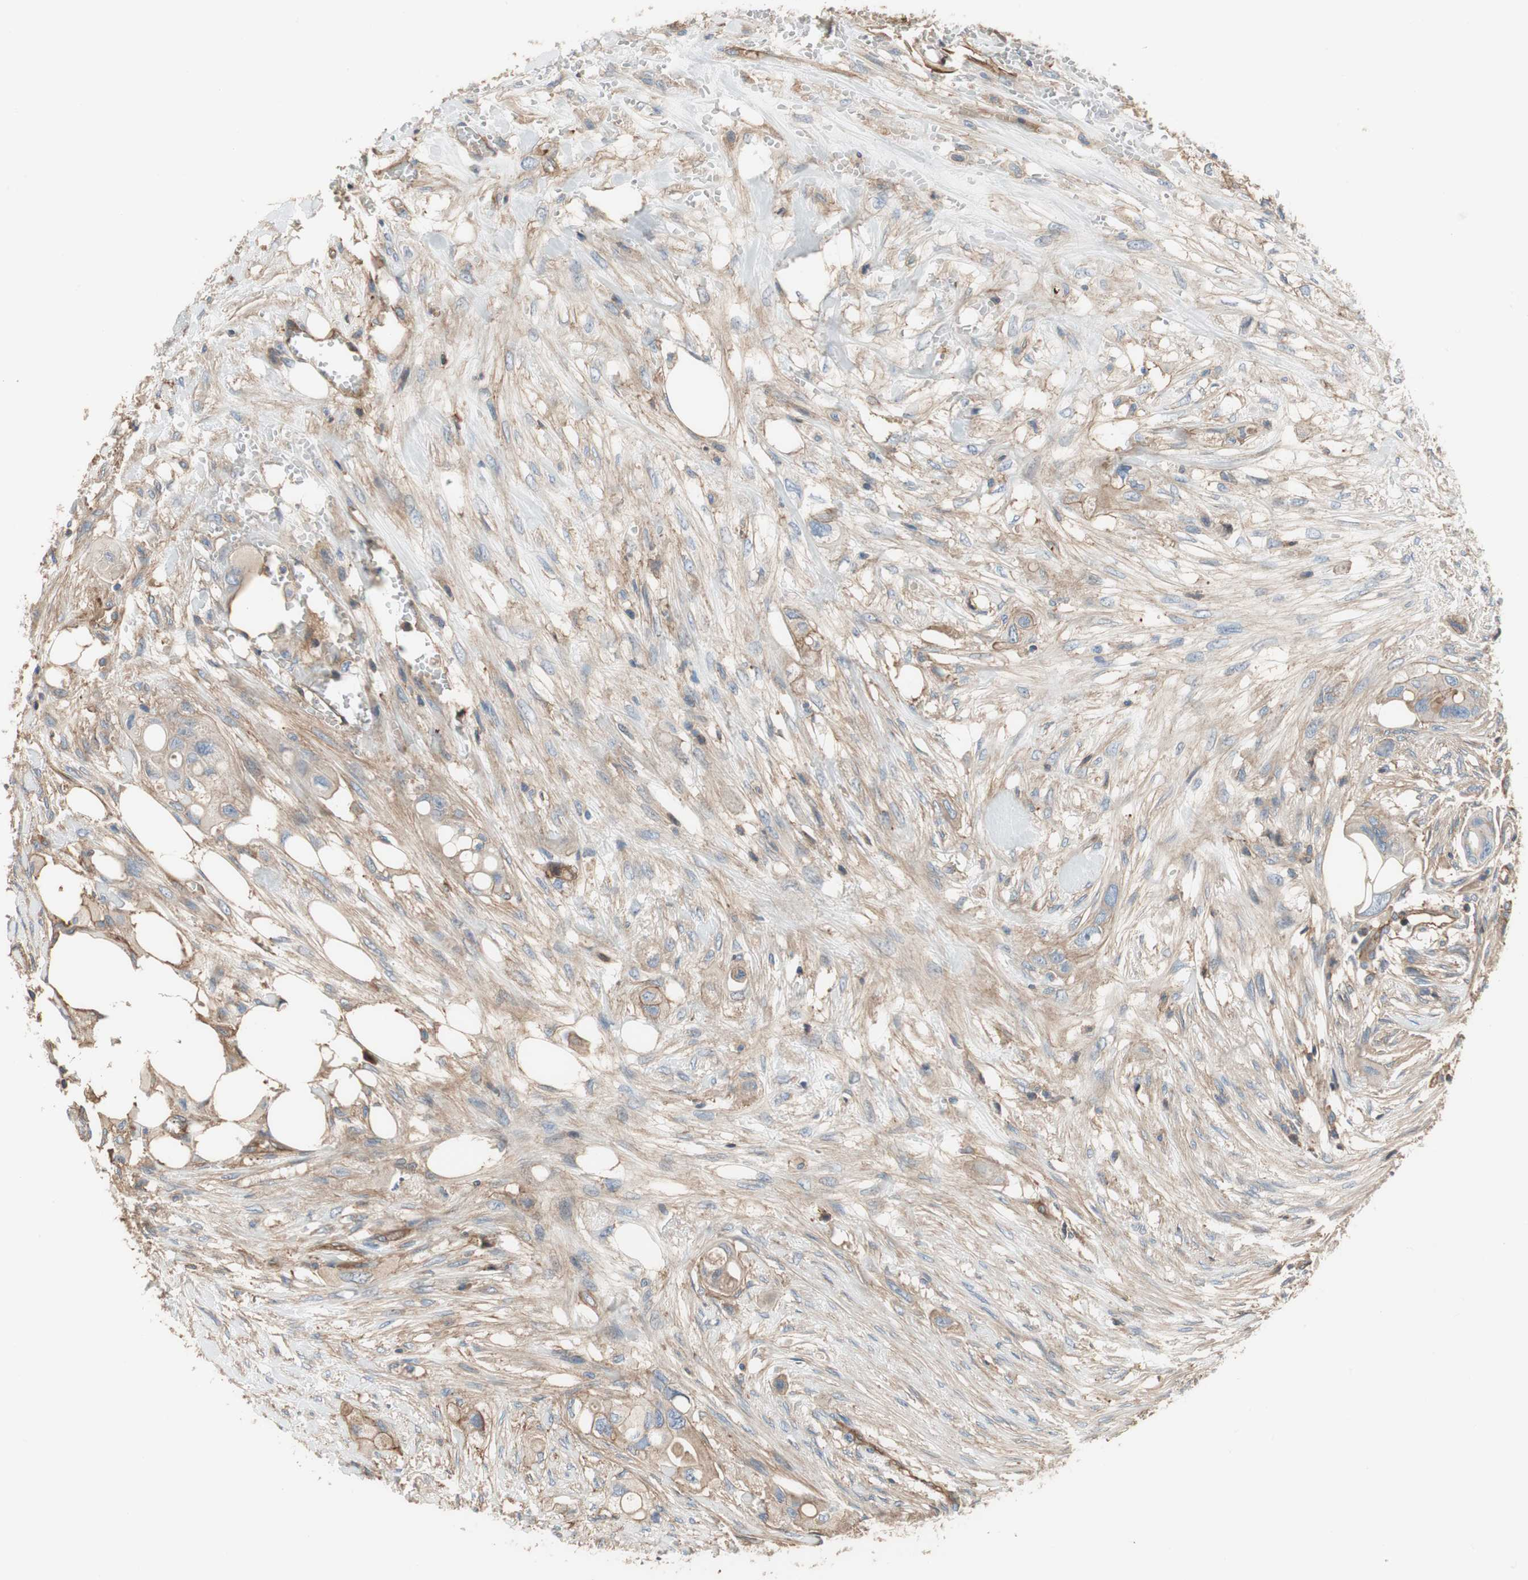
{"staining": {"intensity": "weak", "quantity": "25%-75%", "location": "cytoplasmic/membranous"}, "tissue": "colorectal cancer", "cell_type": "Tumor cells", "image_type": "cancer", "snomed": [{"axis": "morphology", "description": "Adenocarcinoma, NOS"}, {"axis": "topography", "description": "Colon"}], "caption": "Immunohistochemistry histopathology image of neoplastic tissue: colorectal adenocarcinoma stained using immunohistochemistry (IHC) reveals low levels of weak protein expression localized specifically in the cytoplasmic/membranous of tumor cells, appearing as a cytoplasmic/membranous brown color.", "gene": "IL1RL1", "patient": {"sex": "female", "age": 57}}